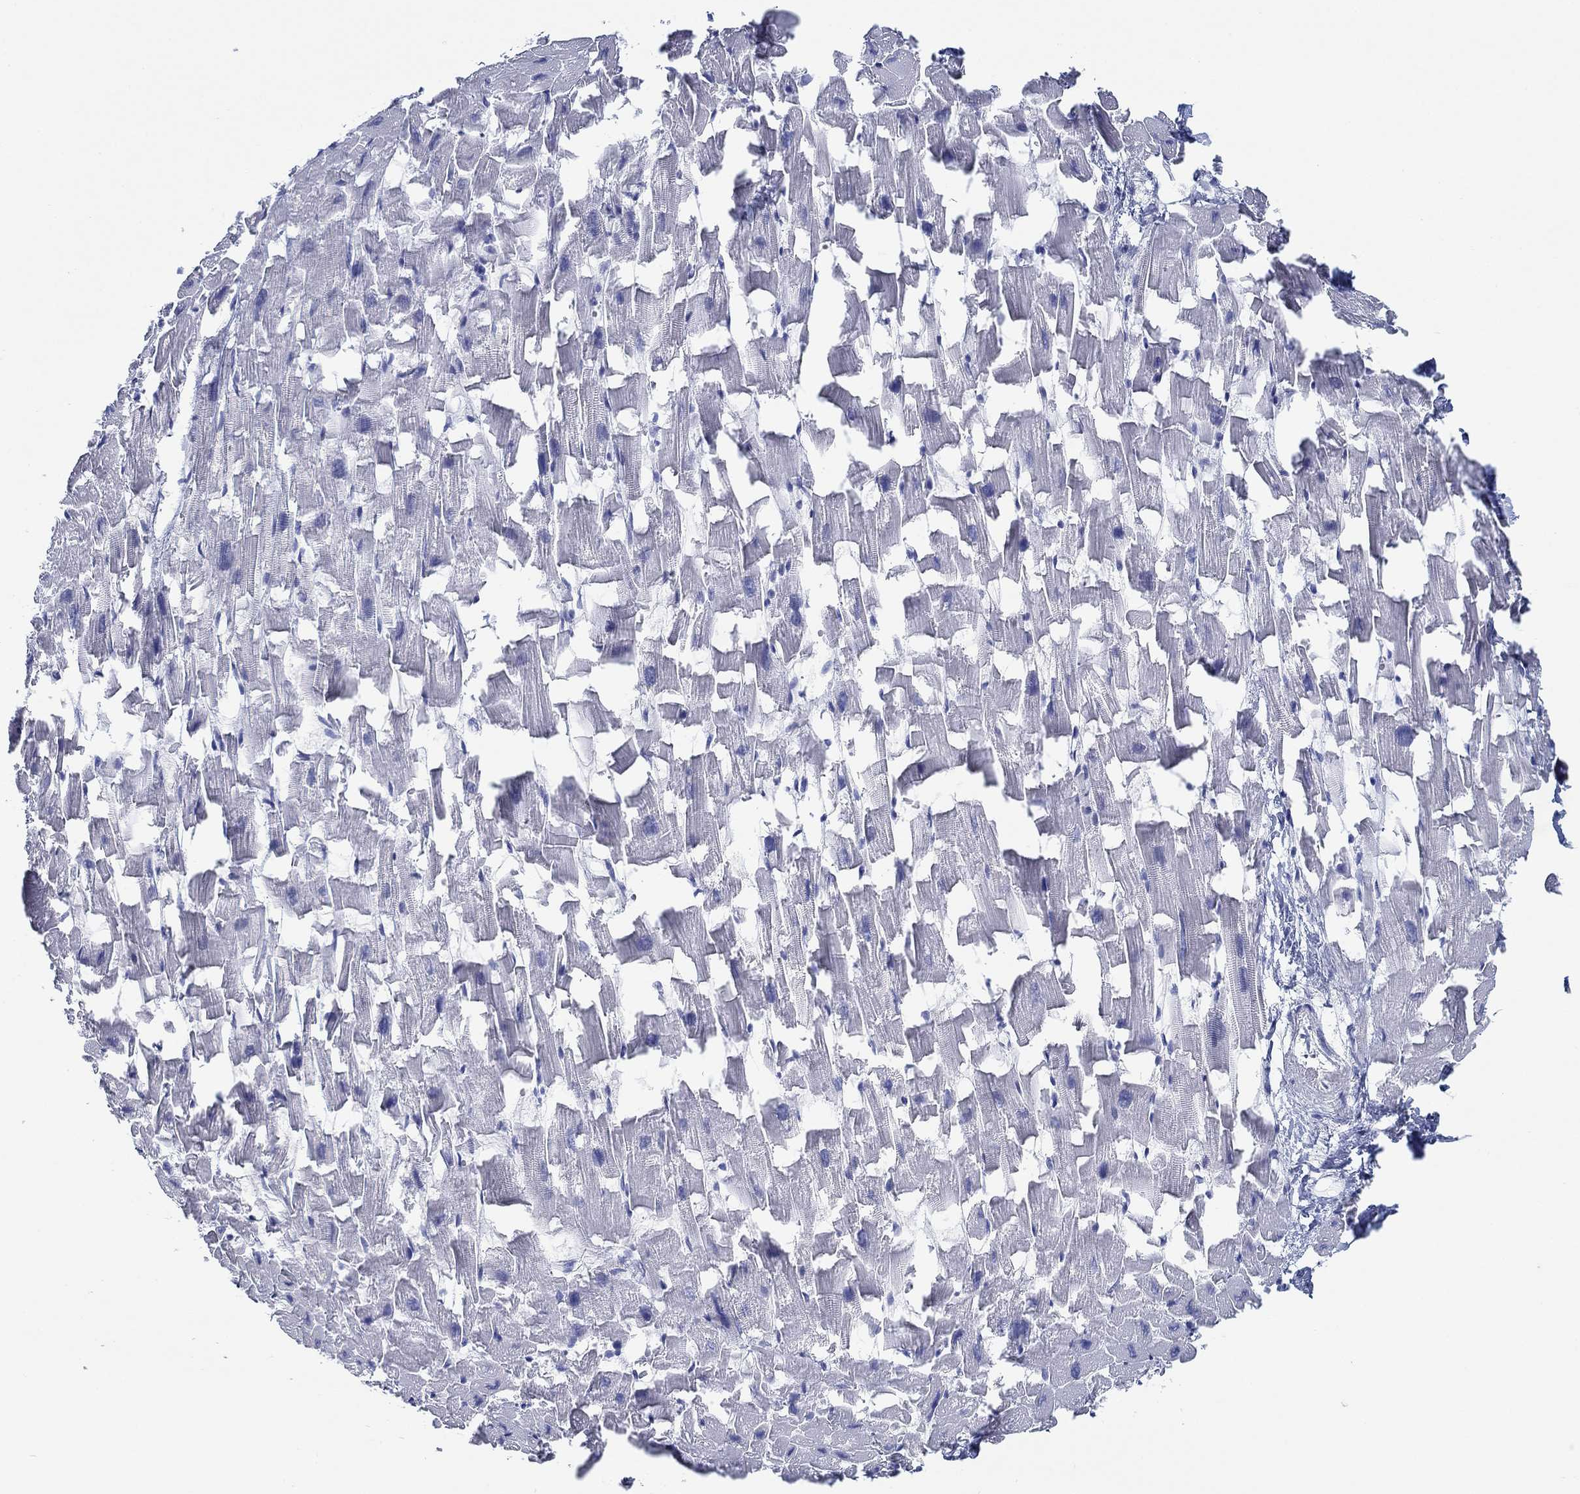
{"staining": {"intensity": "negative", "quantity": "none", "location": "none"}, "tissue": "heart muscle", "cell_type": "Cardiomyocytes", "image_type": "normal", "snomed": [{"axis": "morphology", "description": "Normal tissue, NOS"}, {"axis": "topography", "description": "Heart"}], "caption": "Immunohistochemistry (IHC) of normal heart muscle exhibits no positivity in cardiomyocytes. The staining is performed using DAB brown chromogen with nuclei counter-stained in using hematoxylin.", "gene": "TOMM20L", "patient": {"sex": "female", "age": 64}}